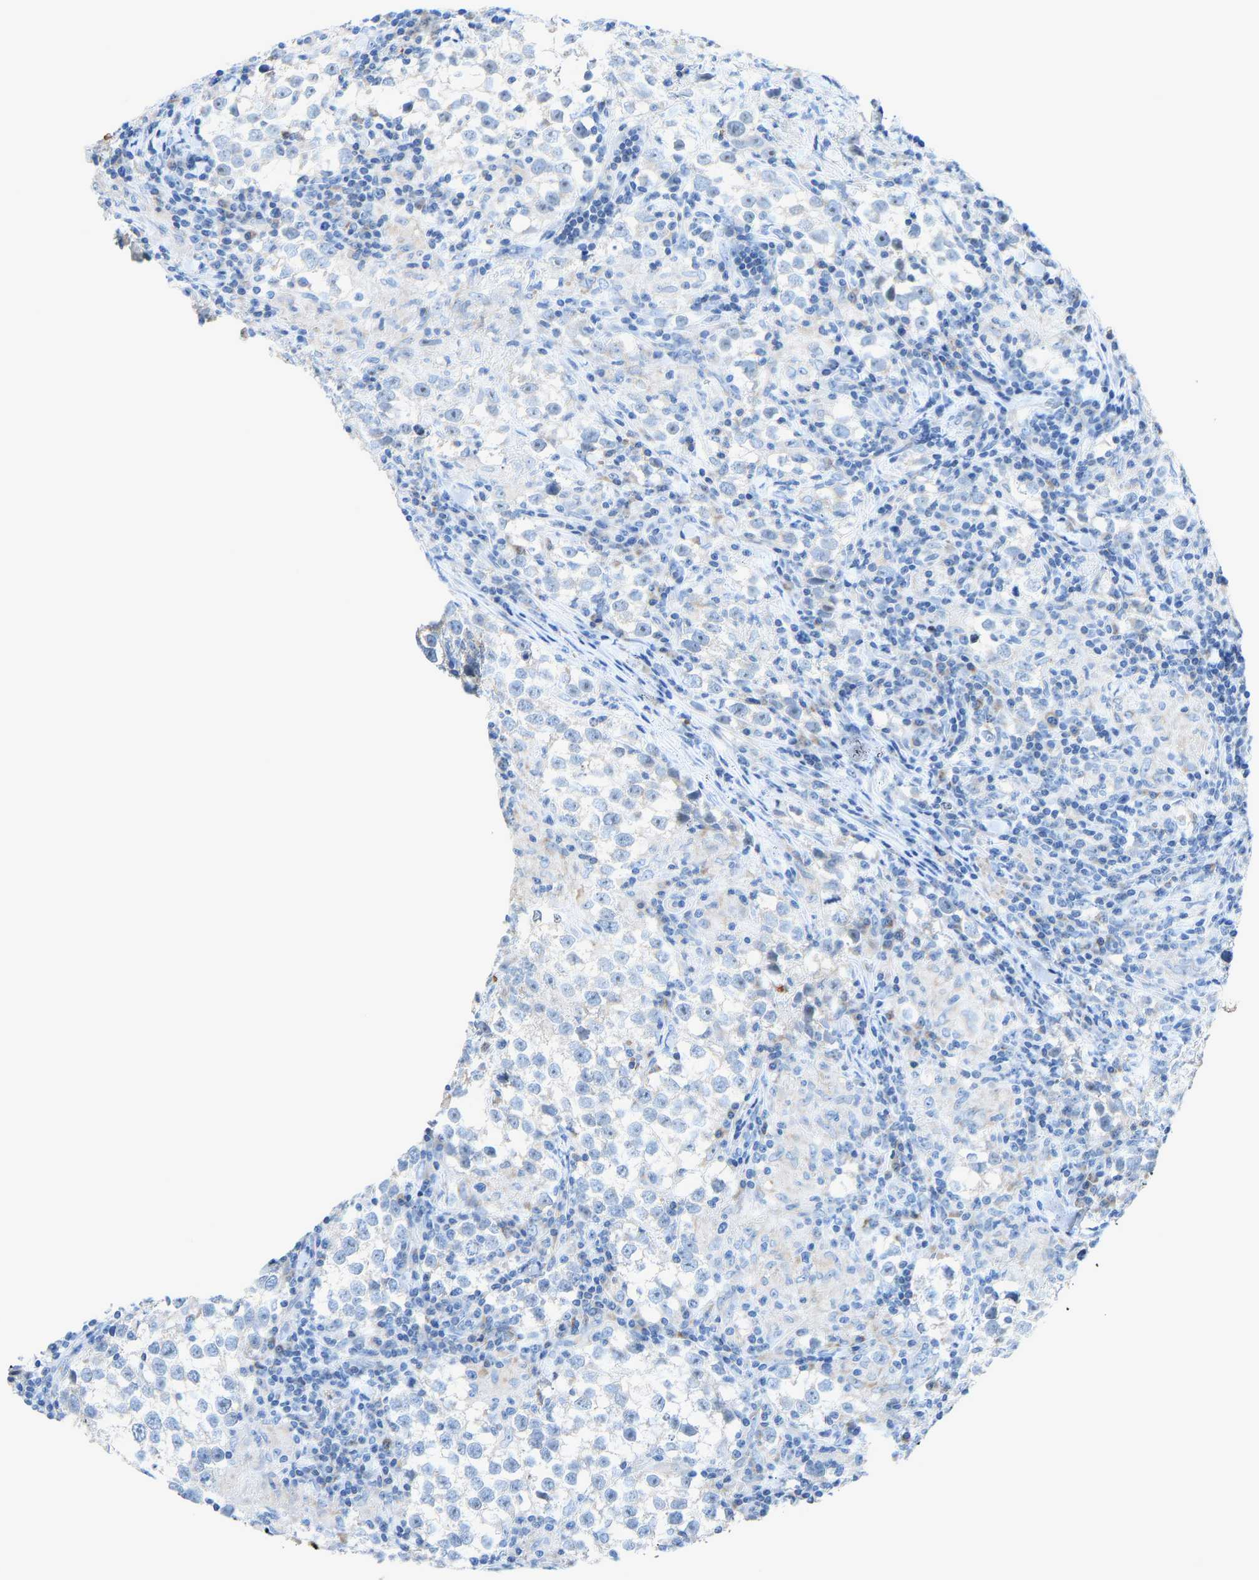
{"staining": {"intensity": "negative", "quantity": "none", "location": "none"}, "tissue": "testis cancer", "cell_type": "Tumor cells", "image_type": "cancer", "snomed": [{"axis": "morphology", "description": "Seminoma, NOS"}, {"axis": "morphology", "description": "Carcinoma, Embryonal, NOS"}, {"axis": "topography", "description": "Testis"}], "caption": "The IHC photomicrograph has no significant expression in tumor cells of seminoma (testis) tissue. The staining was performed using DAB to visualize the protein expression in brown, while the nuclei were stained in blue with hematoxylin (Magnification: 20x).", "gene": "PIGS", "patient": {"sex": "male", "age": 36}}